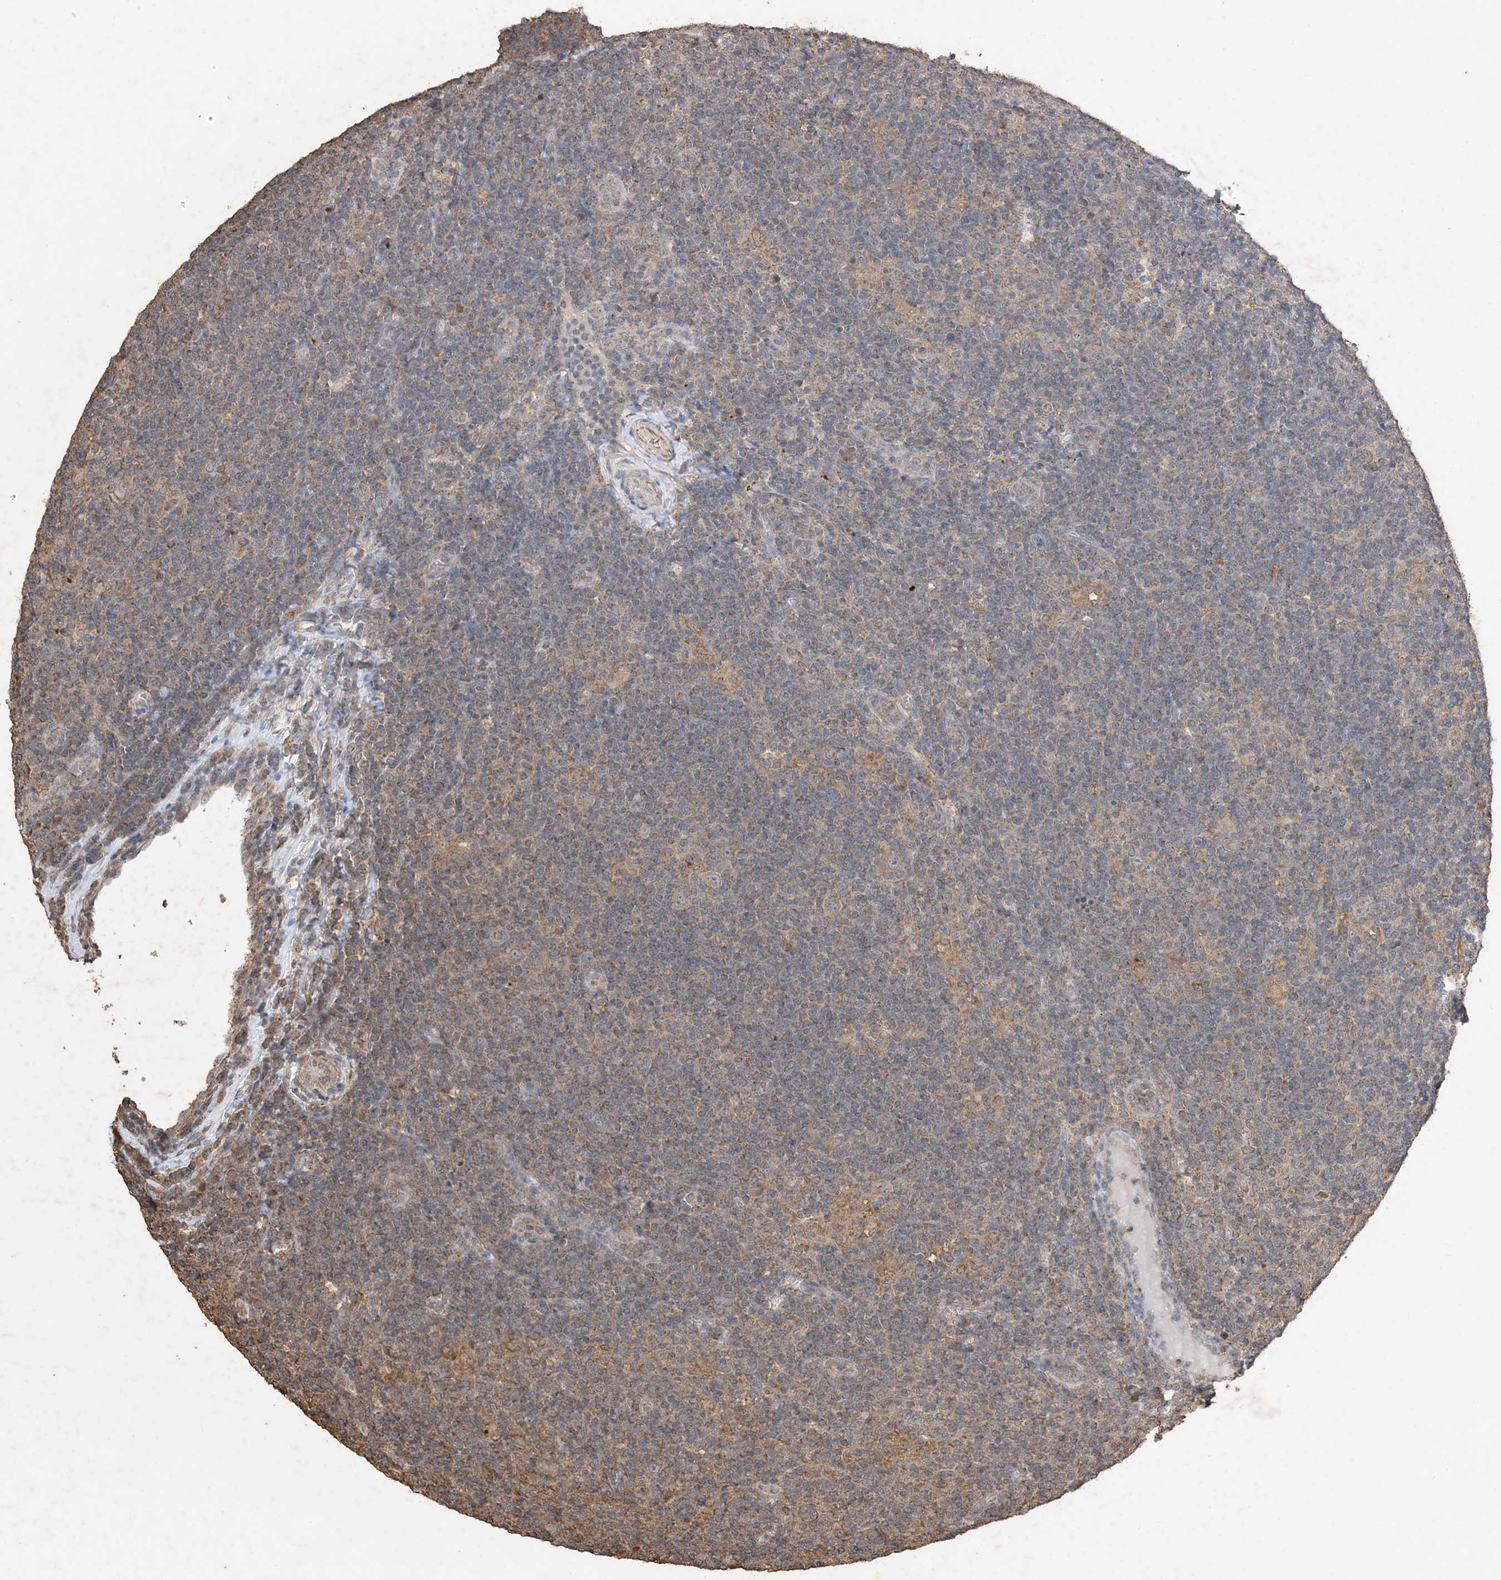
{"staining": {"intensity": "weak", "quantity": "<25%", "location": "cytoplasmic/membranous"}, "tissue": "lymphoma", "cell_type": "Tumor cells", "image_type": "cancer", "snomed": [{"axis": "morphology", "description": "Hodgkin's disease, NOS"}, {"axis": "topography", "description": "Lymph node"}], "caption": "Immunohistochemical staining of lymphoma displays no significant staining in tumor cells.", "gene": "HPS4", "patient": {"sex": "female", "age": 57}}